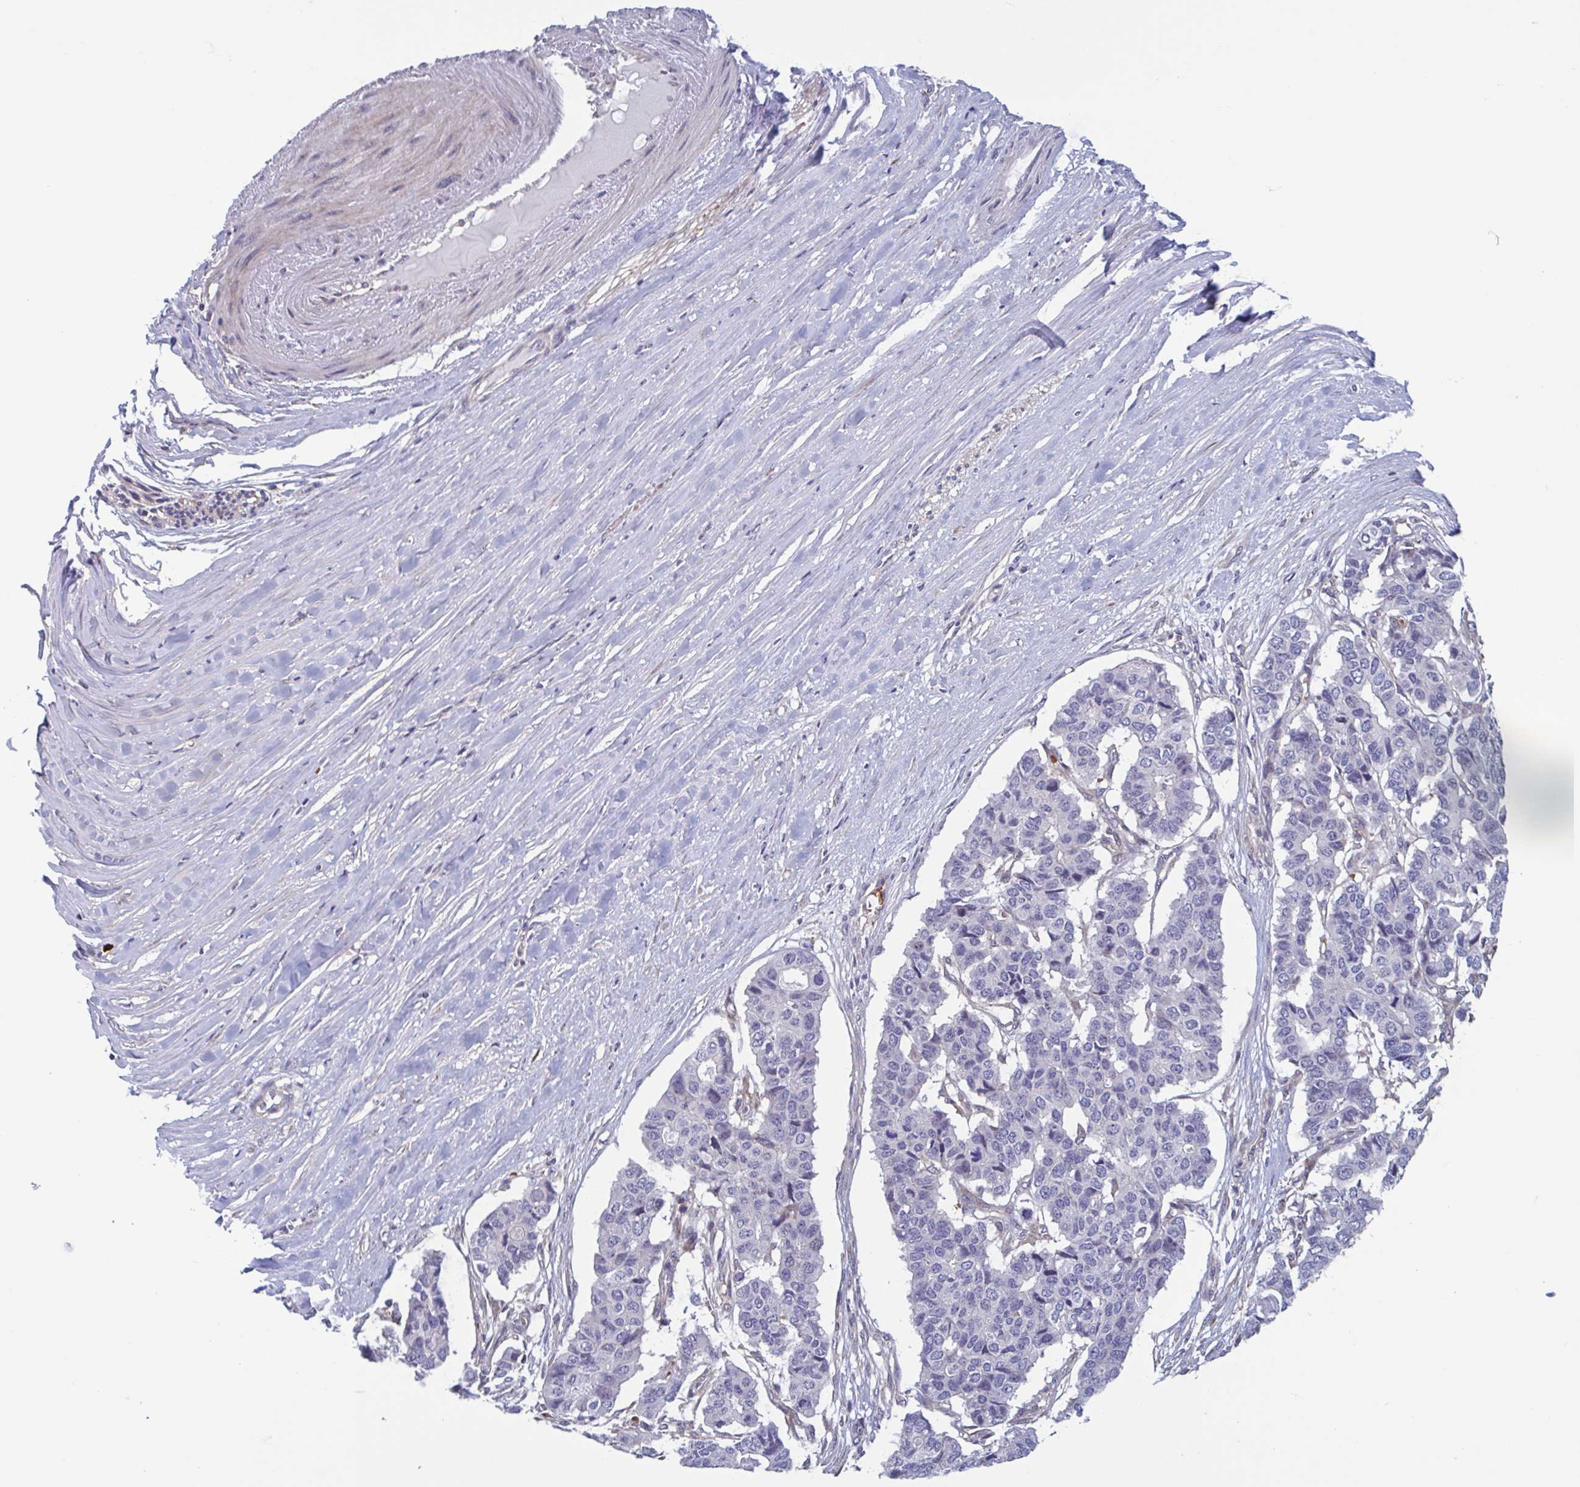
{"staining": {"intensity": "negative", "quantity": "none", "location": "none"}, "tissue": "pancreatic cancer", "cell_type": "Tumor cells", "image_type": "cancer", "snomed": [{"axis": "morphology", "description": "Adenocarcinoma, NOS"}, {"axis": "topography", "description": "Pancreas"}], "caption": "The immunohistochemistry micrograph has no significant staining in tumor cells of pancreatic adenocarcinoma tissue. The staining was performed using DAB to visualize the protein expression in brown, while the nuclei were stained in blue with hematoxylin (Magnification: 20x).", "gene": "LRRC38", "patient": {"sex": "male", "age": 50}}